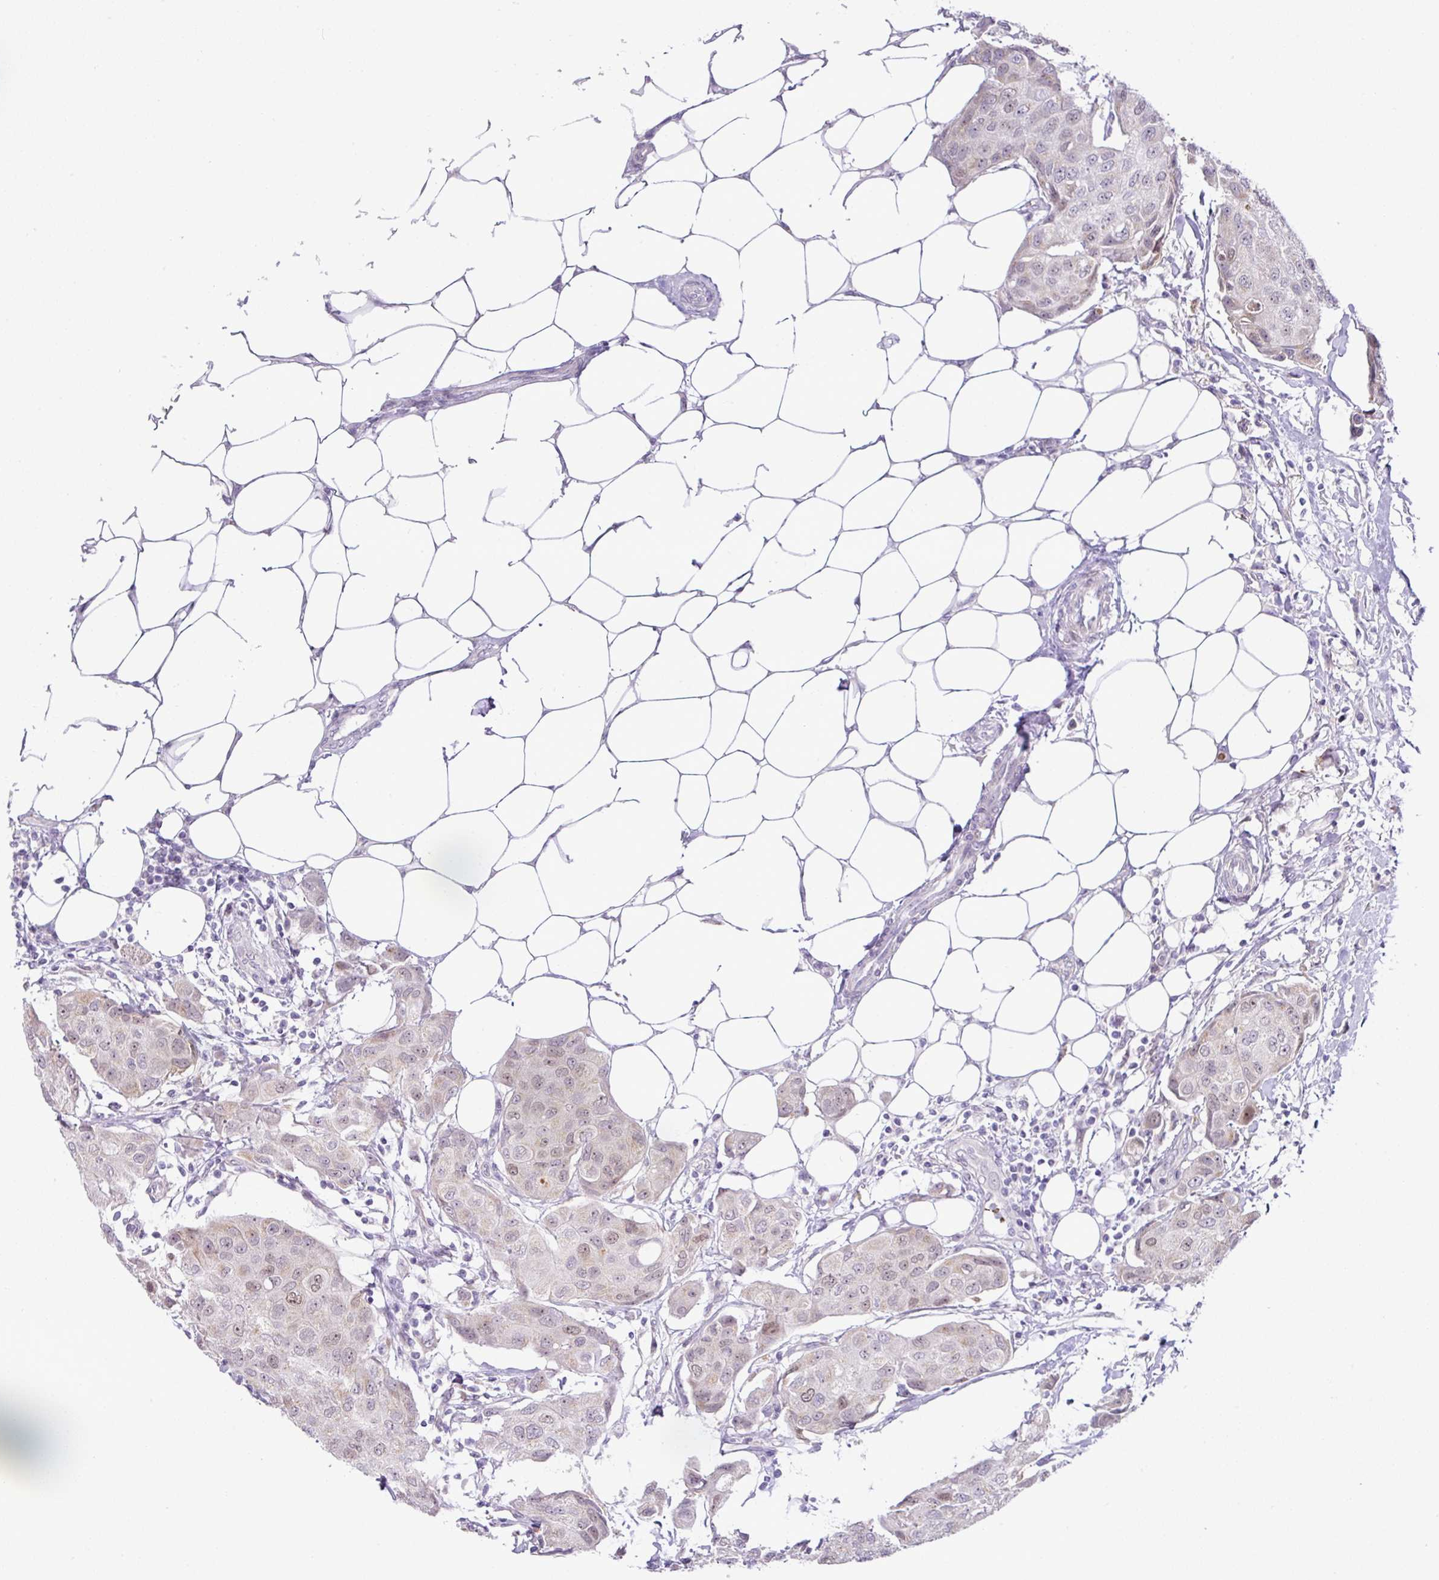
{"staining": {"intensity": "weak", "quantity": "25%-75%", "location": "nuclear"}, "tissue": "breast cancer", "cell_type": "Tumor cells", "image_type": "cancer", "snomed": [{"axis": "morphology", "description": "Duct carcinoma"}, {"axis": "topography", "description": "Breast"}, {"axis": "topography", "description": "Lymph node"}], "caption": "This micrograph shows immunohistochemistry staining of breast cancer, with low weak nuclear expression in about 25%-75% of tumor cells.", "gene": "PARP2", "patient": {"sex": "female", "age": 80}}